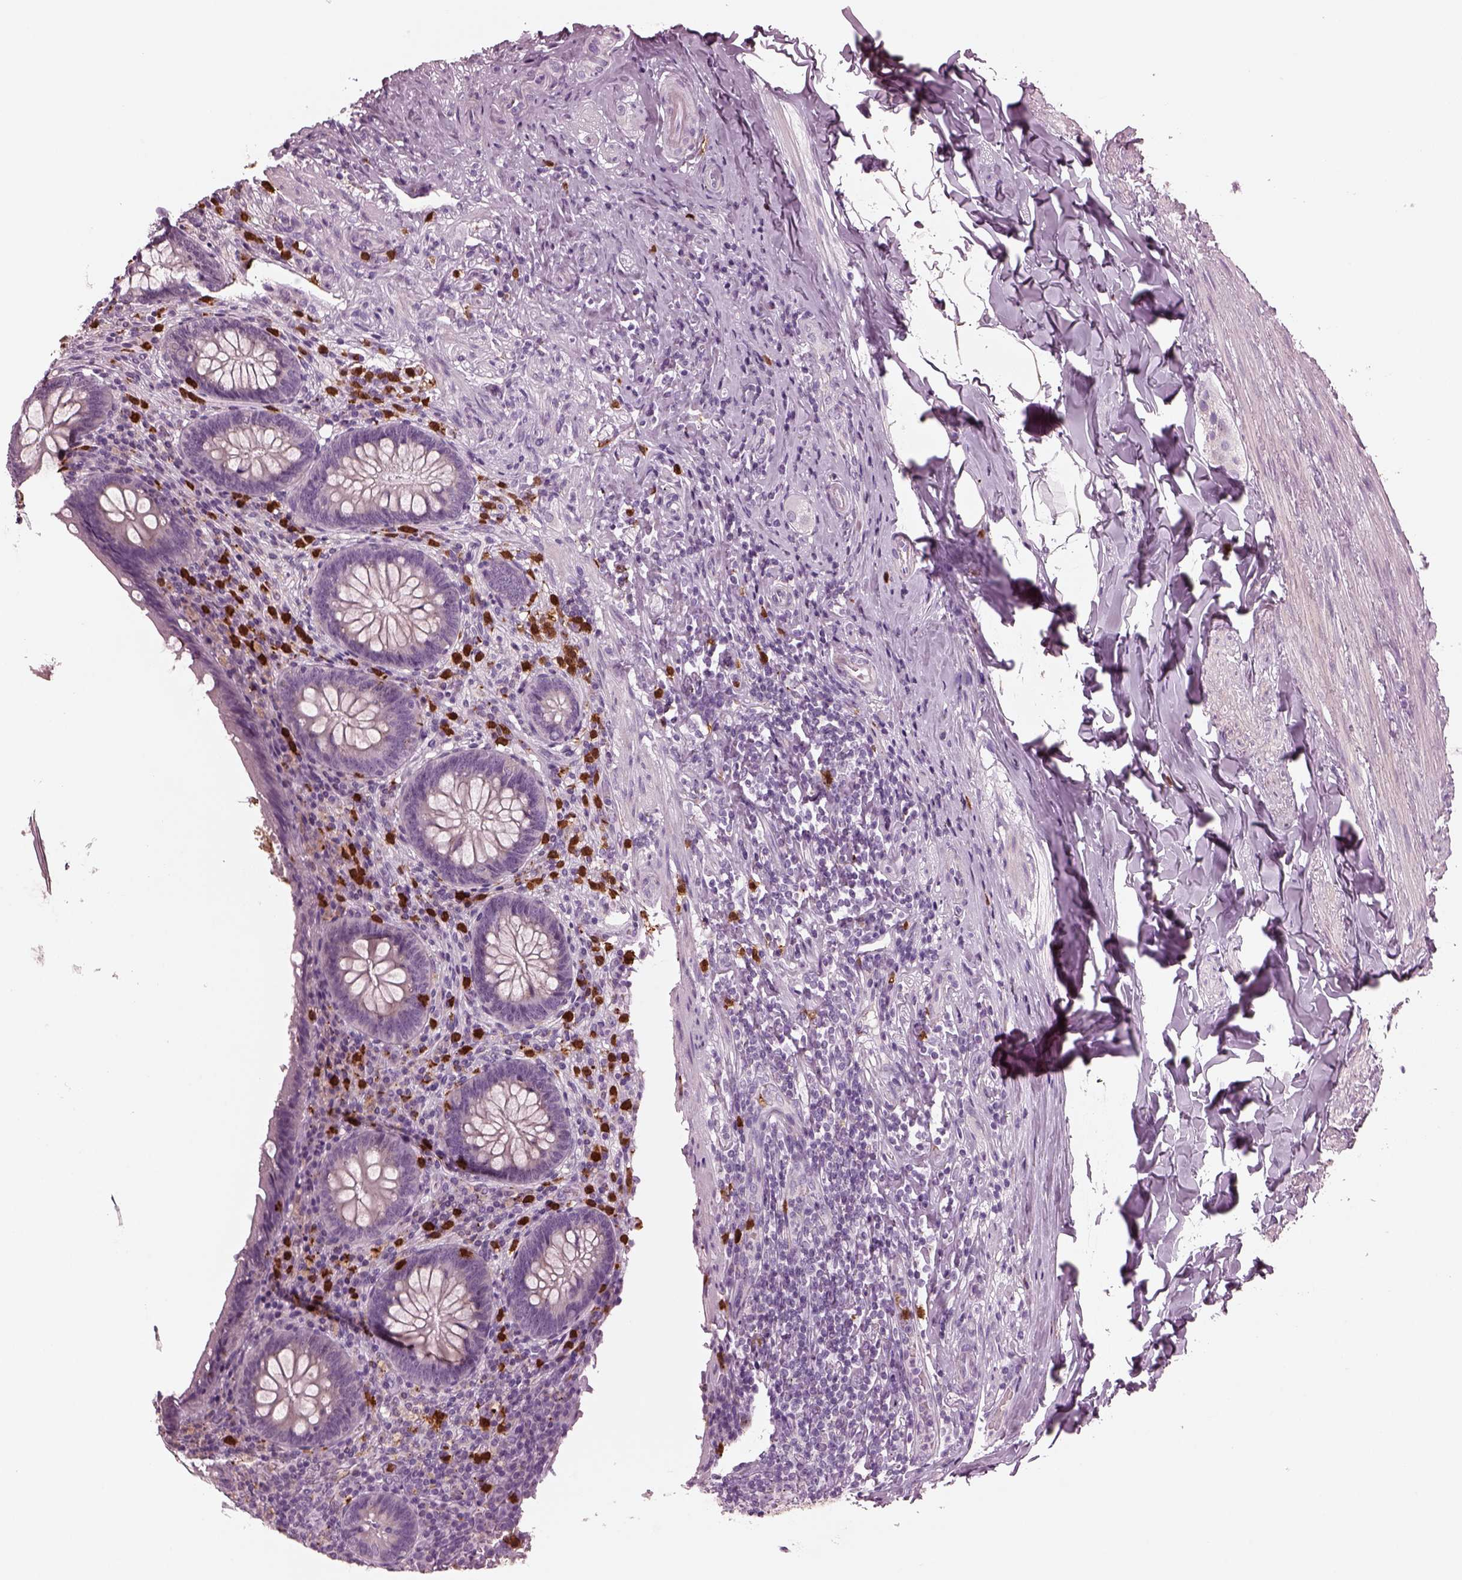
{"staining": {"intensity": "negative", "quantity": "none", "location": "none"}, "tissue": "appendix", "cell_type": "Glandular cells", "image_type": "normal", "snomed": [{"axis": "morphology", "description": "Normal tissue, NOS"}, {"axis": "topography", "description": "Appendix"}], "caption": "DAB immunohistochemical staining of unremarkable appendix demonstrates no significant expression in glandular cells.", "gene": "SLAMF8", "patient": {"sex": "male", "age": 47}}